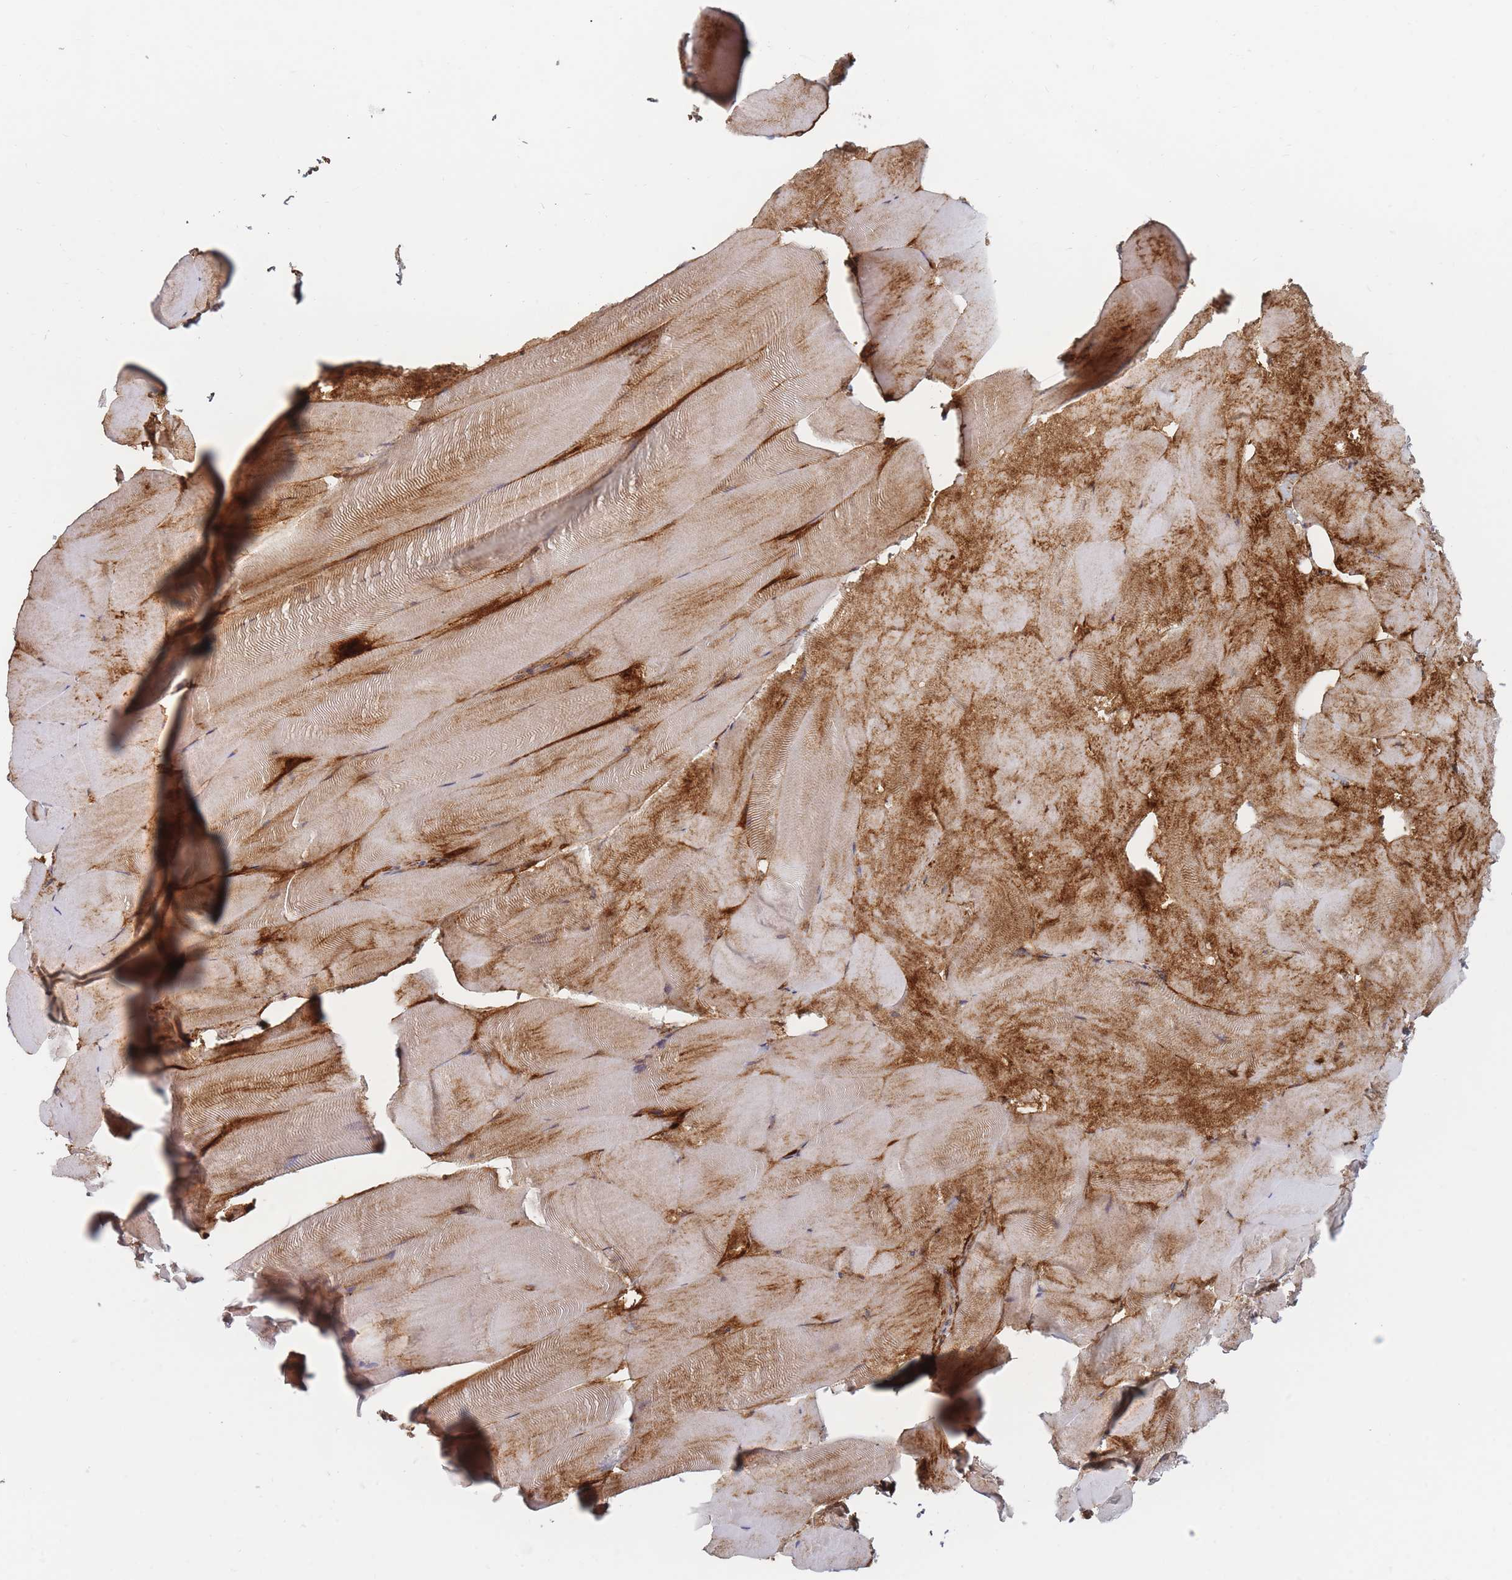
{"staining": {"intensity": "moderate", "quantity": "<25%", "location": "cytoplasmic/membranous"}, "tissue": "skeletal muscle", "cell_type": "Myocytes", "image_type": "normal", "snomed": [{"axis": "morphology", "description": "Normal tissue, NOS"}, {"axis": "topography", "description": "Skeletal muscle"}], "caption": "This photomicrograph exhibits IHC staining of benign skeletal muscle, with low moderate cytoplasmic/membranous positivity in approximately <25% of myocytes.", "gene": "PRG4", "patient": {"sex": "female", "age": 64}}